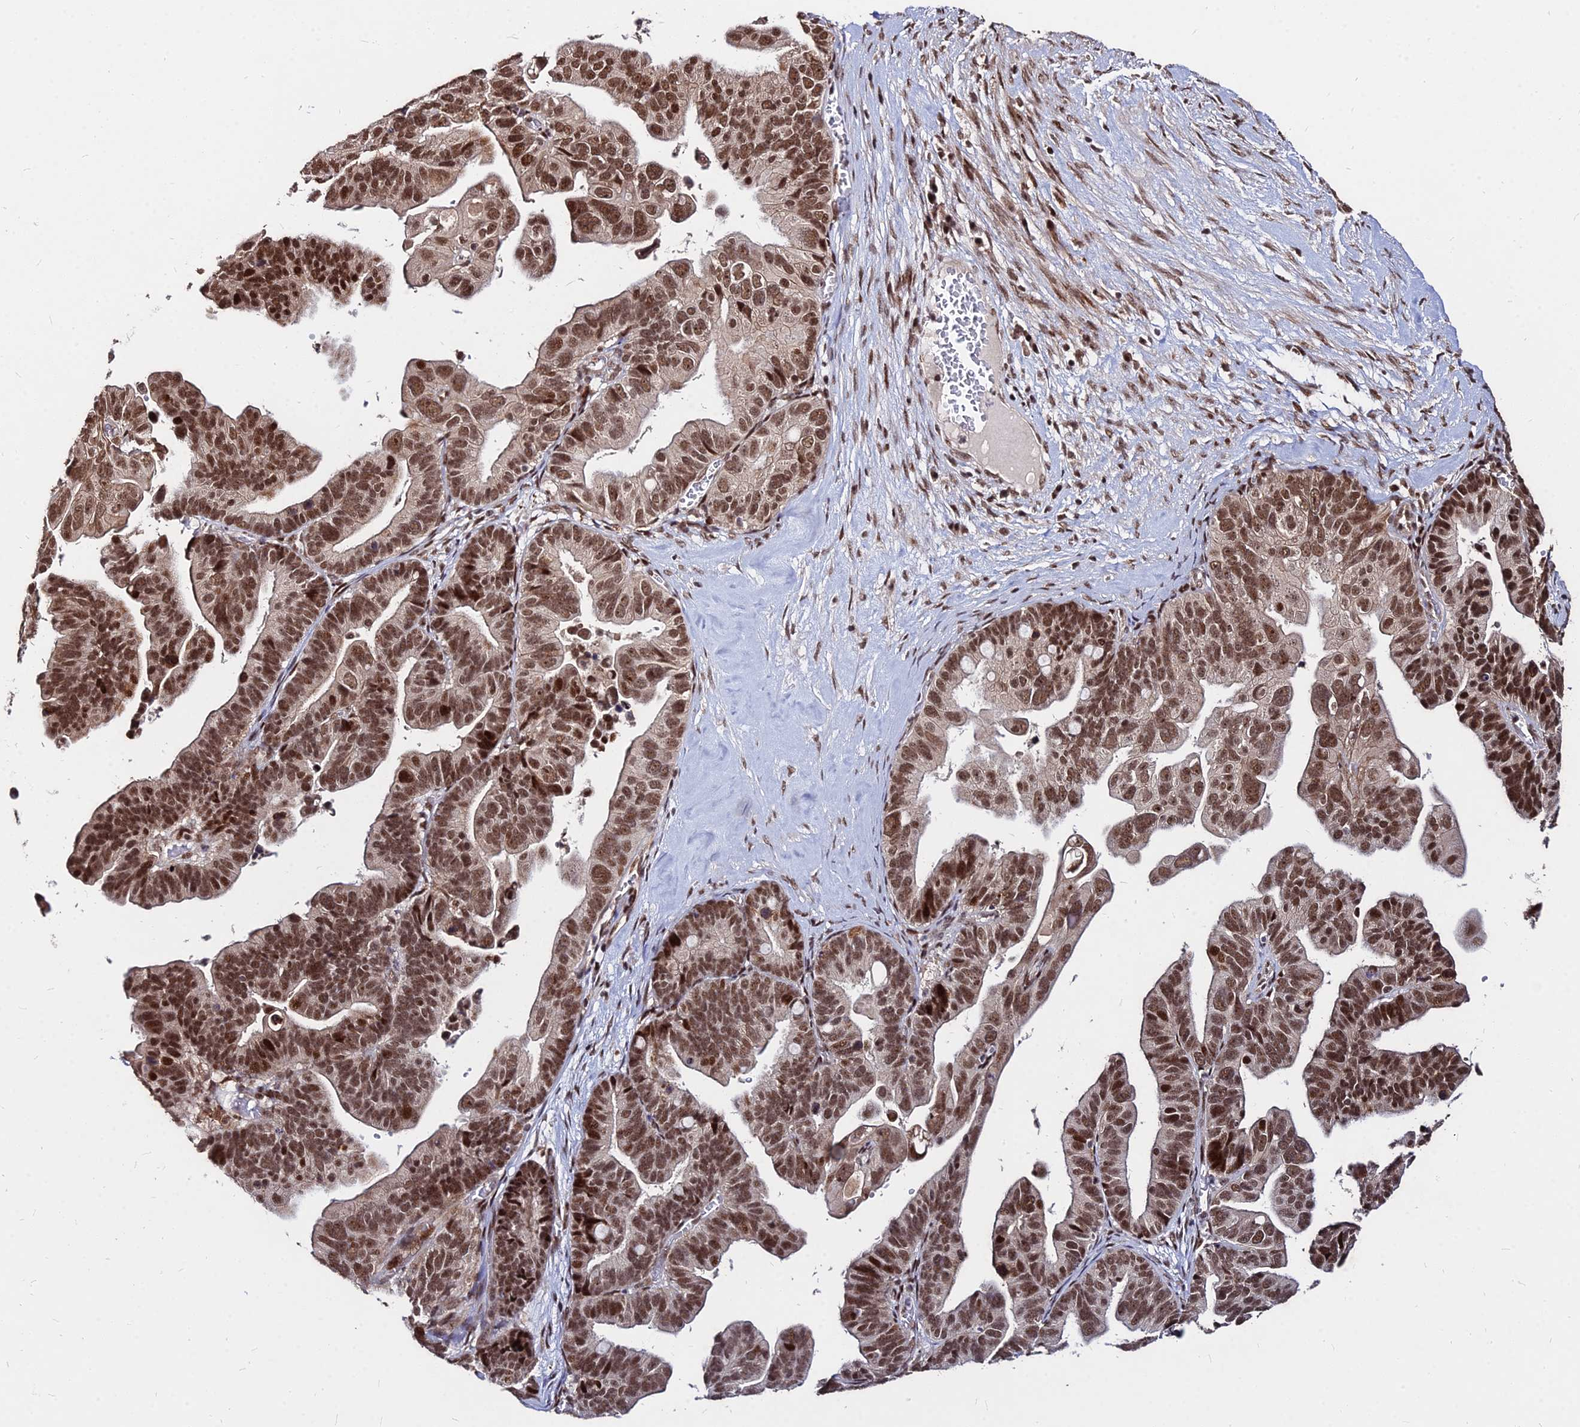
{"staining": {"intensity": "strong", "quantity": ">75%", "location": "nuclear"}, "tissue": "ovarian cancer", "cell_type": "Tumor cells", "image_type": "cancer", "snomed": [{"axis": "morphology", "description": "Cystadenocarcinoma, serous, NOS"}, {"axis": "topography", "description": "Ovary"}], "caption": "An image showing strong nuclear staining in approximately >75% of tumor cells in ovarian serous cystadenocarcinoma, as visualized by brown immunohistochemical staining.", "gene": "ZBED4", "patient": {"sex": "female", "age": 56}}